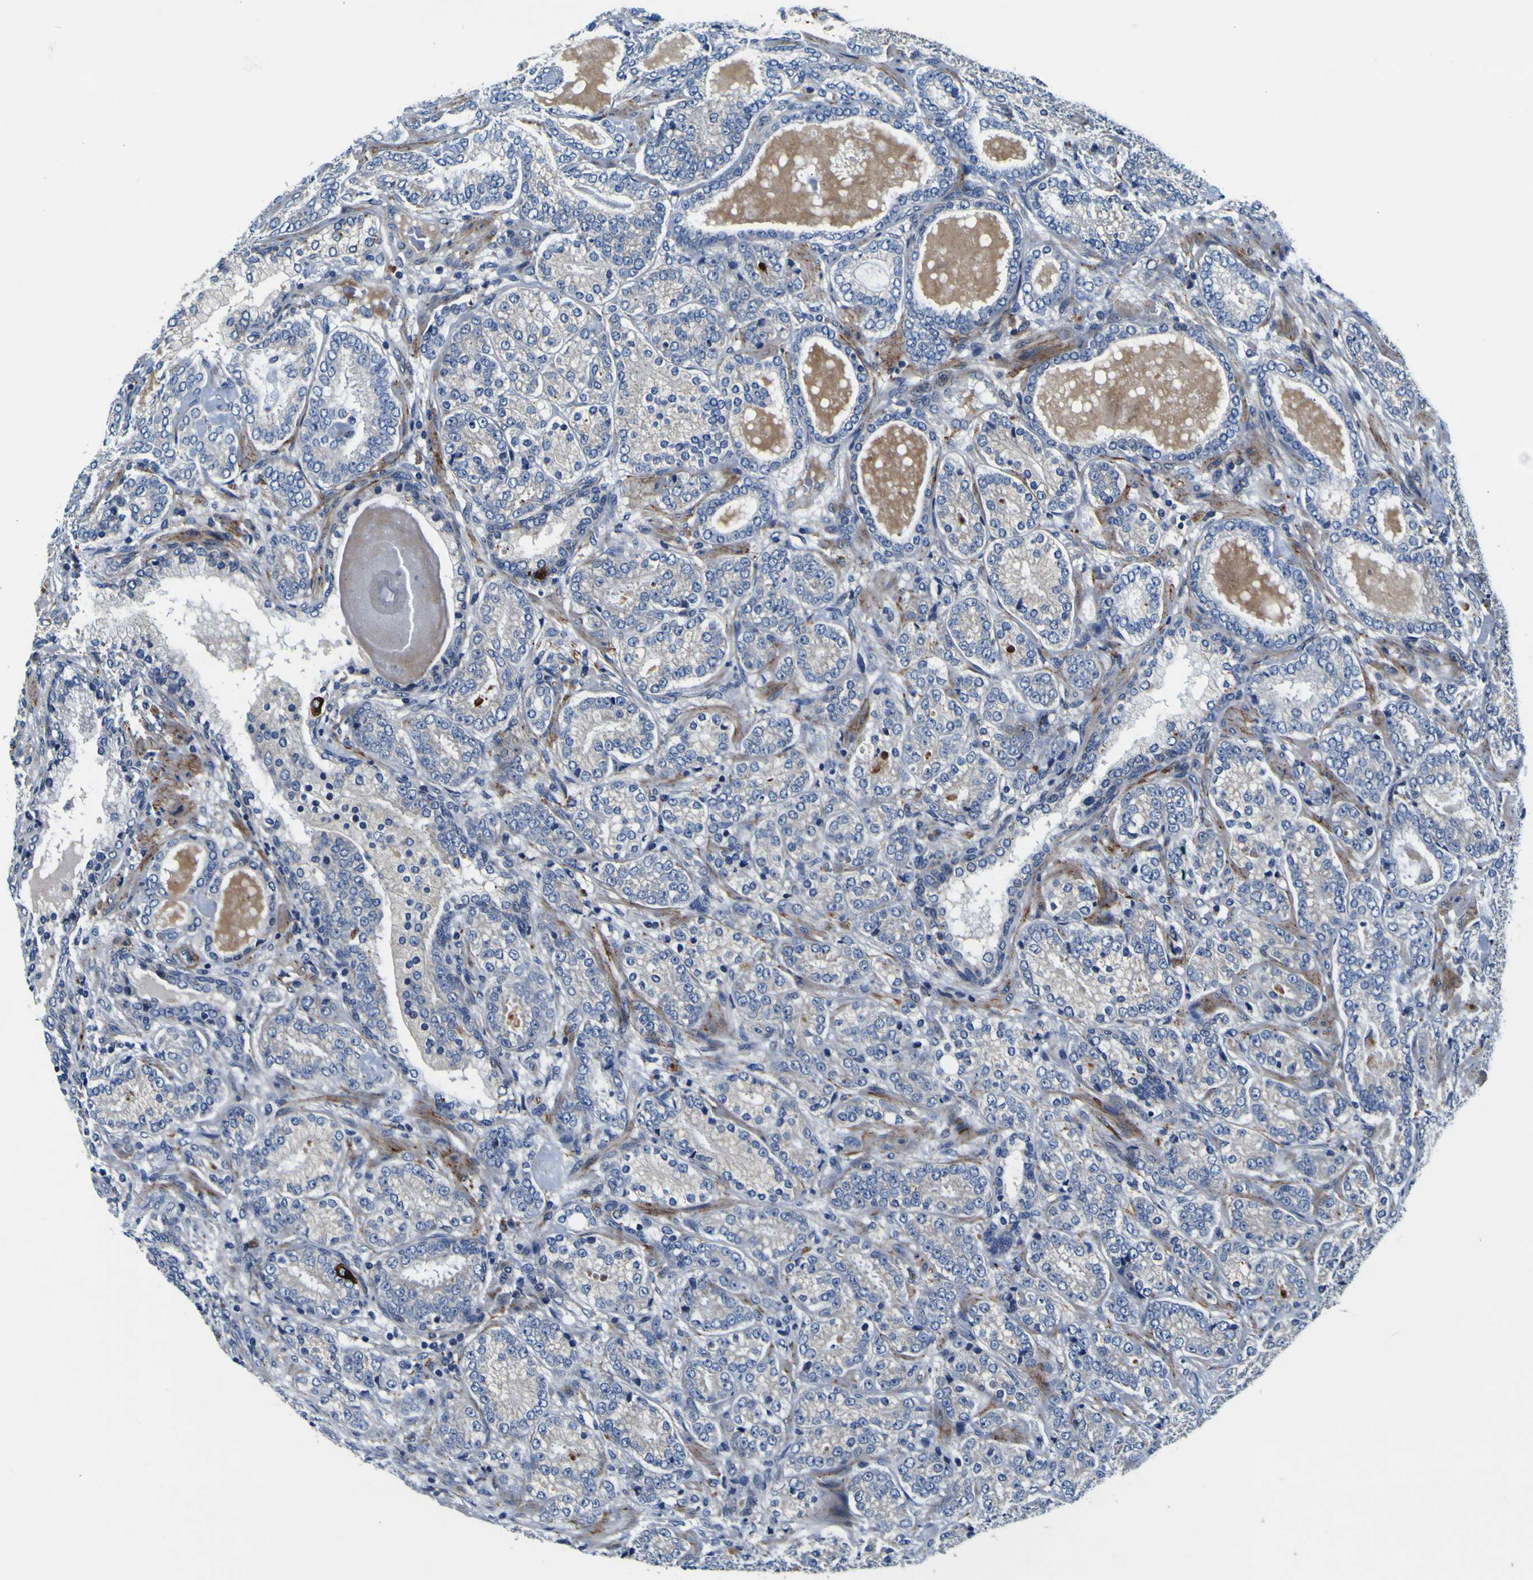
{"staining": {"intensity": "negative", "quantity": "none", "location": "none"}, "tissue": "prostate cancer", "cell_type": "Tumor cells", "image_type": "cancer", "snomed": [{"axis": "morphology", "description": "Adenocarcinoma, High grade"}, {"axis": "topography", "description": "Prostate"}], "caption": "A photomicrograph of human prostate cancer (adenocarcinoma (high-grade)) is negative for staining in tumor cells.", "gene": "AGAP3", "patient": {"sex": "male", "age": 61}}